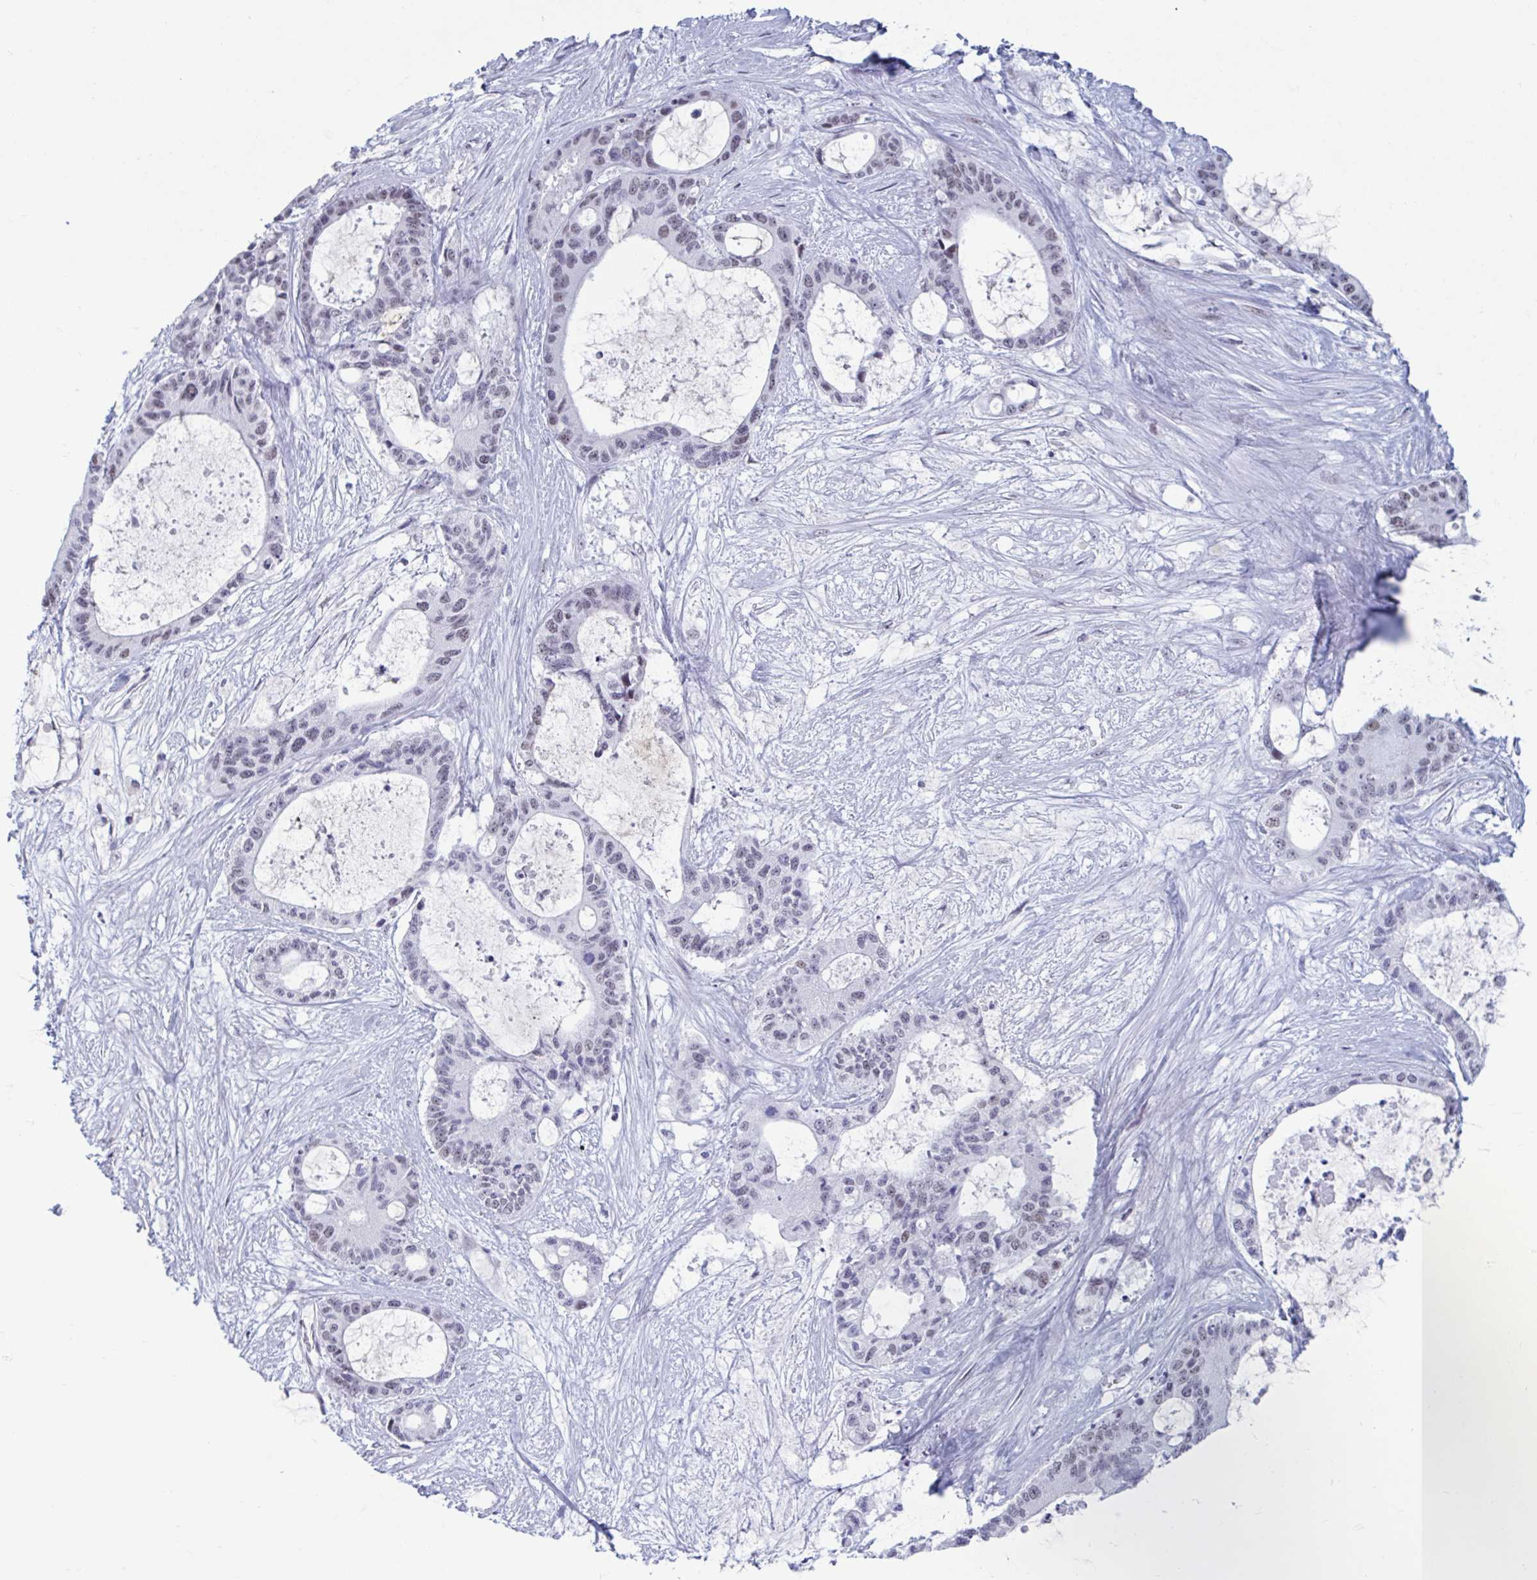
{"staining": {"intensity": "weak", "quantity": "<25%", "location": "nuclear"}, "tissue": "liver cancer", "cell_type": "Tumor cells", "image_type": "cancer", "snomed": [{"axis": "morphology", "description": "Normal tissue, NOS"}, {"axis": "morphology", "description": "Cholangiocarcinoma"}, {"axis": "topography", "description": "Liver"}, {"axis": "topography", "description": "Peripheral nerve tissue"}], "caption": "High magnification brightfield microscopy of liver cancer (cholangiocarcinoma) stained with DAB (brown) and counterstained with hematoxylin (blue): tumor cells show no significant expression.", "gene": "MSMB", "patient": {"sex": "female", "age": 73}}